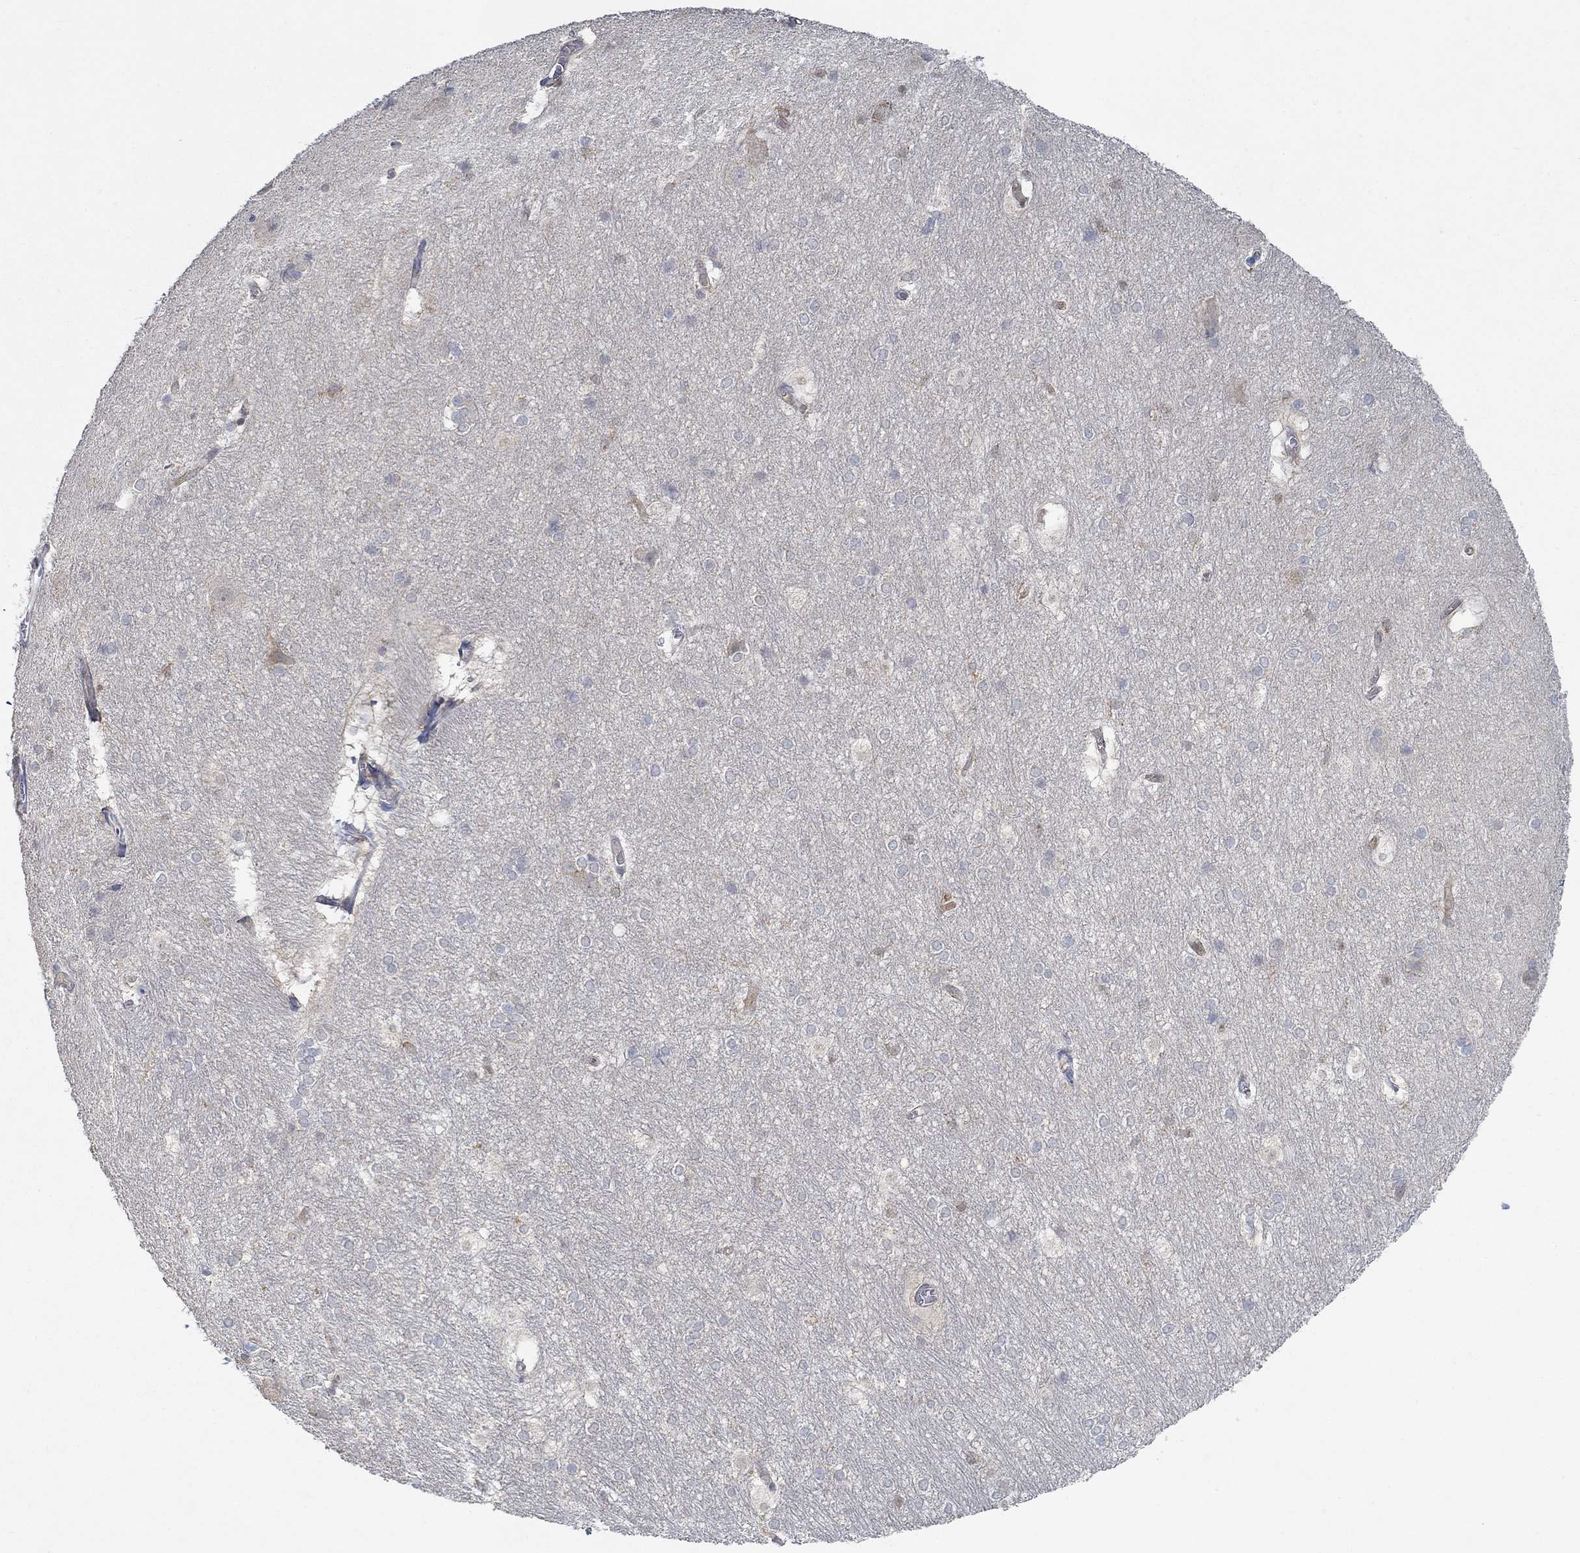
{"staining": {"intensity": "negative", "quantity": "none", "location": "none"}, "tissue": "hippocampus", "cell_type": "Glial cells", "image_type": "normal", "snomed": [{"axis": "morphology", "description": "Normal tissue, NOS"}, {"axis": "topography", "description": "Cerebral cortex"}, {"axis": "topography", "description": "Hippocampus"}], "caption": "Hippocampus stained for a protein using immunohistochemistry (IHC) demonstrates no expression glial cells.", "gene": "MTHFR", "patient": {"sex": "female", "age": 19}}